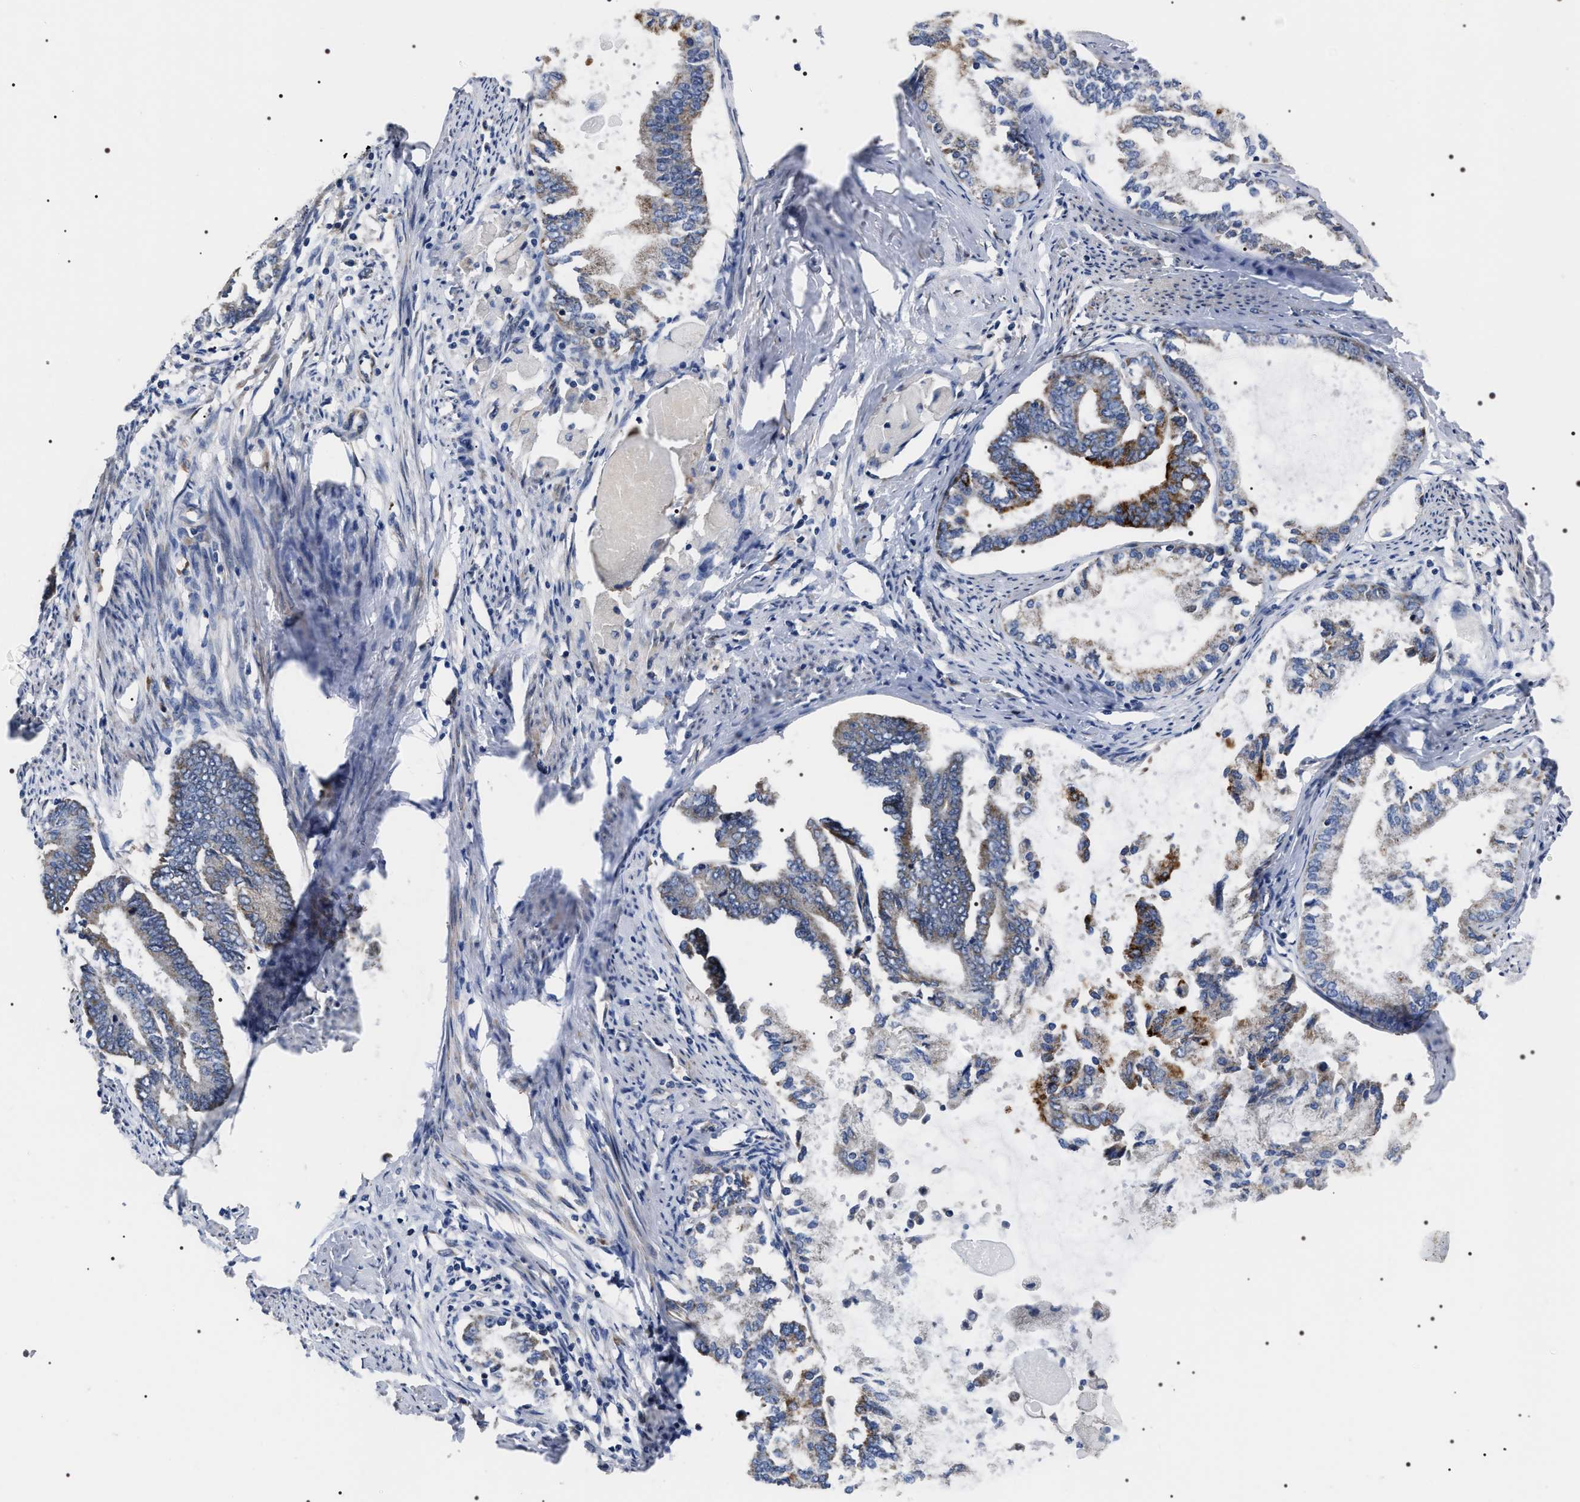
{"staining": {"intensity": "moderate", "quantity": "<25%", "location": "cytoplasmic/membranous"}, "tissue": "endometrial cancer", "cell_type": "Tumor cells", "image_type": "cancer", "snomed": [{"axis": "morphology", "description": "Adenocarcinoma, NOS"}, {"axis": "topography", "description": "Endometrium"}], "caption": "This micrograph reveals endometrial cancer stained with immunohistochemistry (IHC) to label a protein in brown. The cytoplasmic/membranous of tumor cells show moderate positivity for the protein. Nuclei are counter-stained blue.", "gene": "MIS18A", "patient": {"sex": "female", "age": 86}}